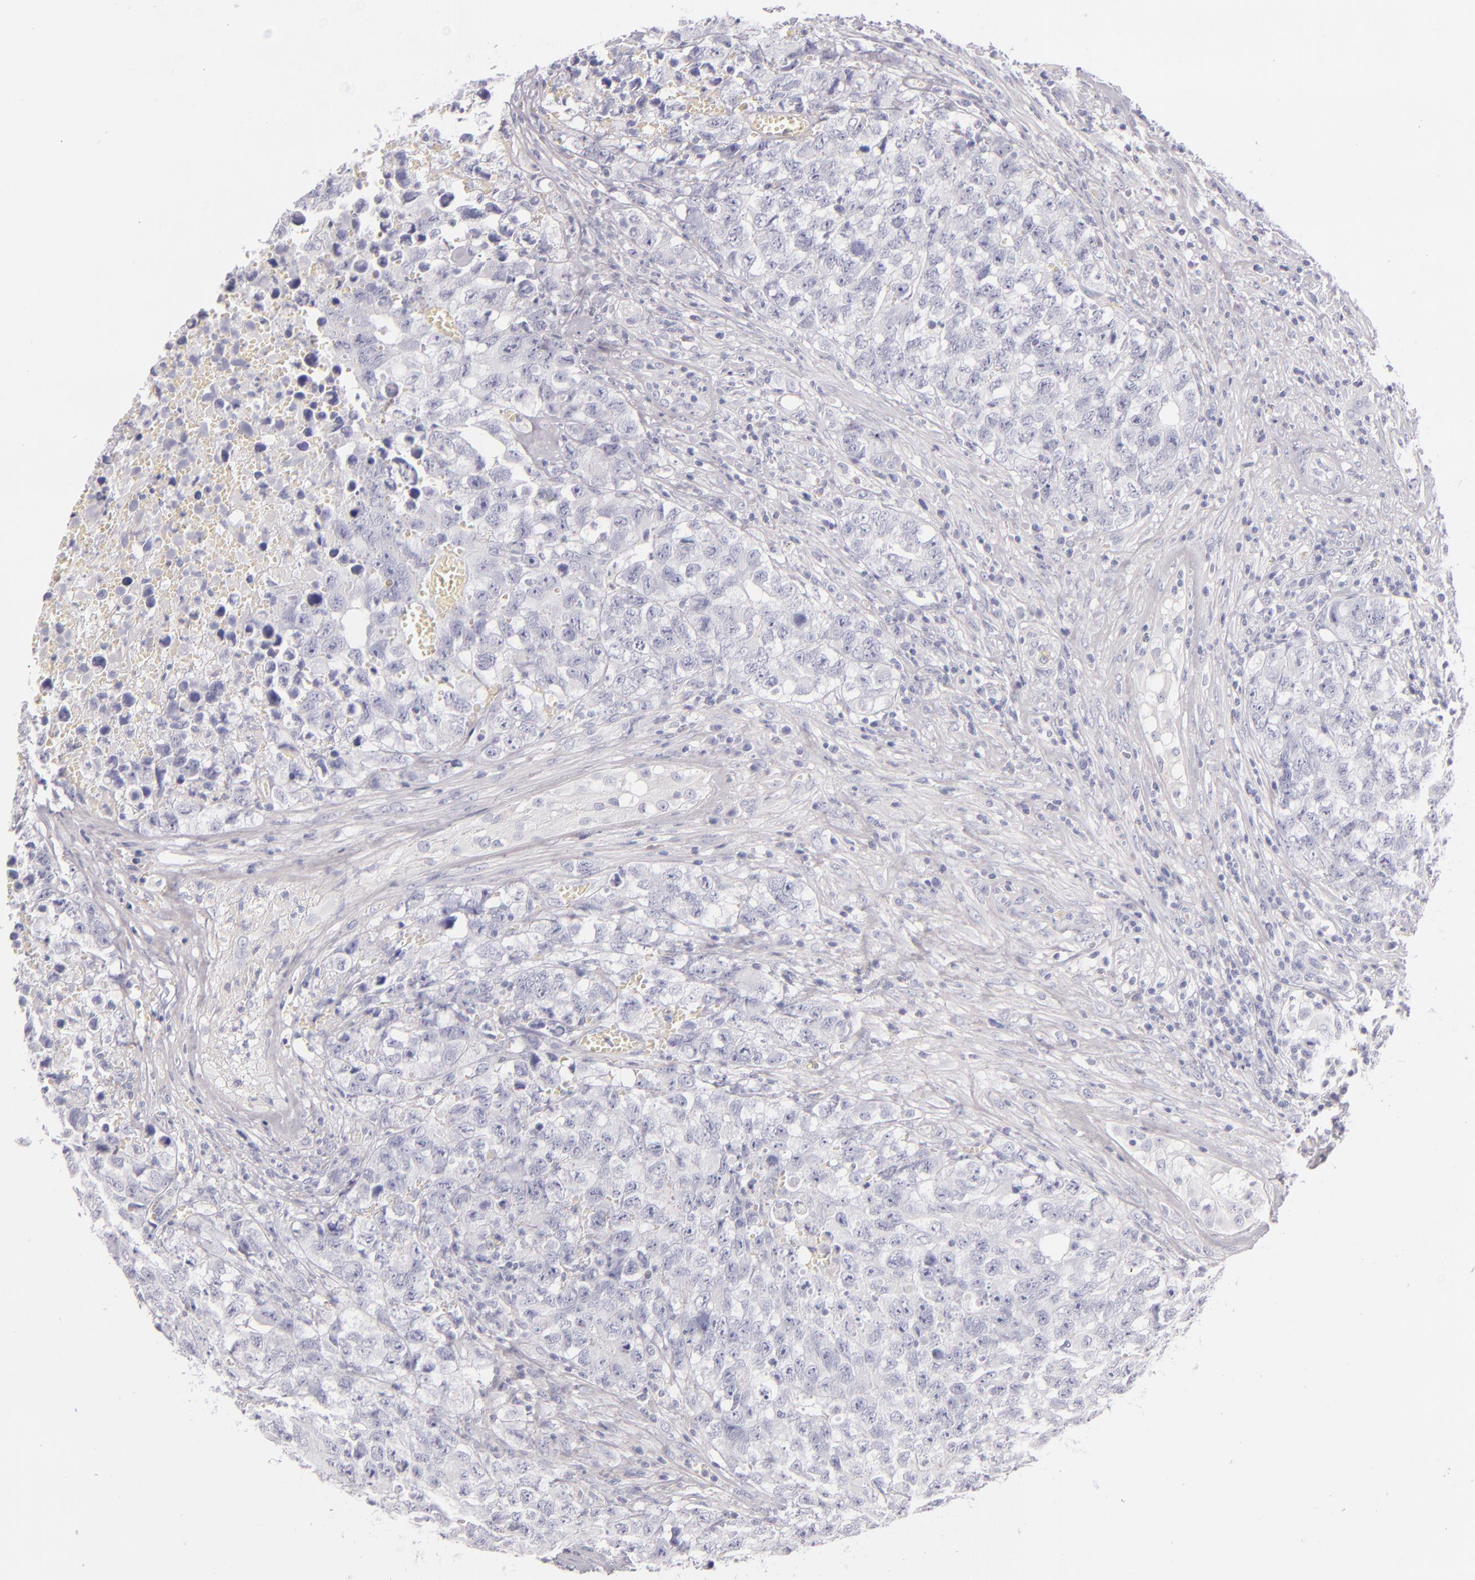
{"staining": {"intensity": "negative", "quantity": "none", "location": "none"}, "tissue": "testis cancer", "cell_type": "Tumor cells", "image_type": "cancer", "snomed": [{"axis": "morphology", "description": "Carcinoma, Embryonal, NOS"}, {"axis": "topography", "description": "Testis"}], "caption": "Testis cancer was stained to show a protein in brown. There is no significant expression in tumor cells. (Stains: DAB (3,3'-diaminobenzidine) immunohistochemistry with hematoxylin counter stain, Microscopy: brightfield microscopy at high magnification).", "gene": "CD207", "patient": {"sex": "male", "age": 31}}